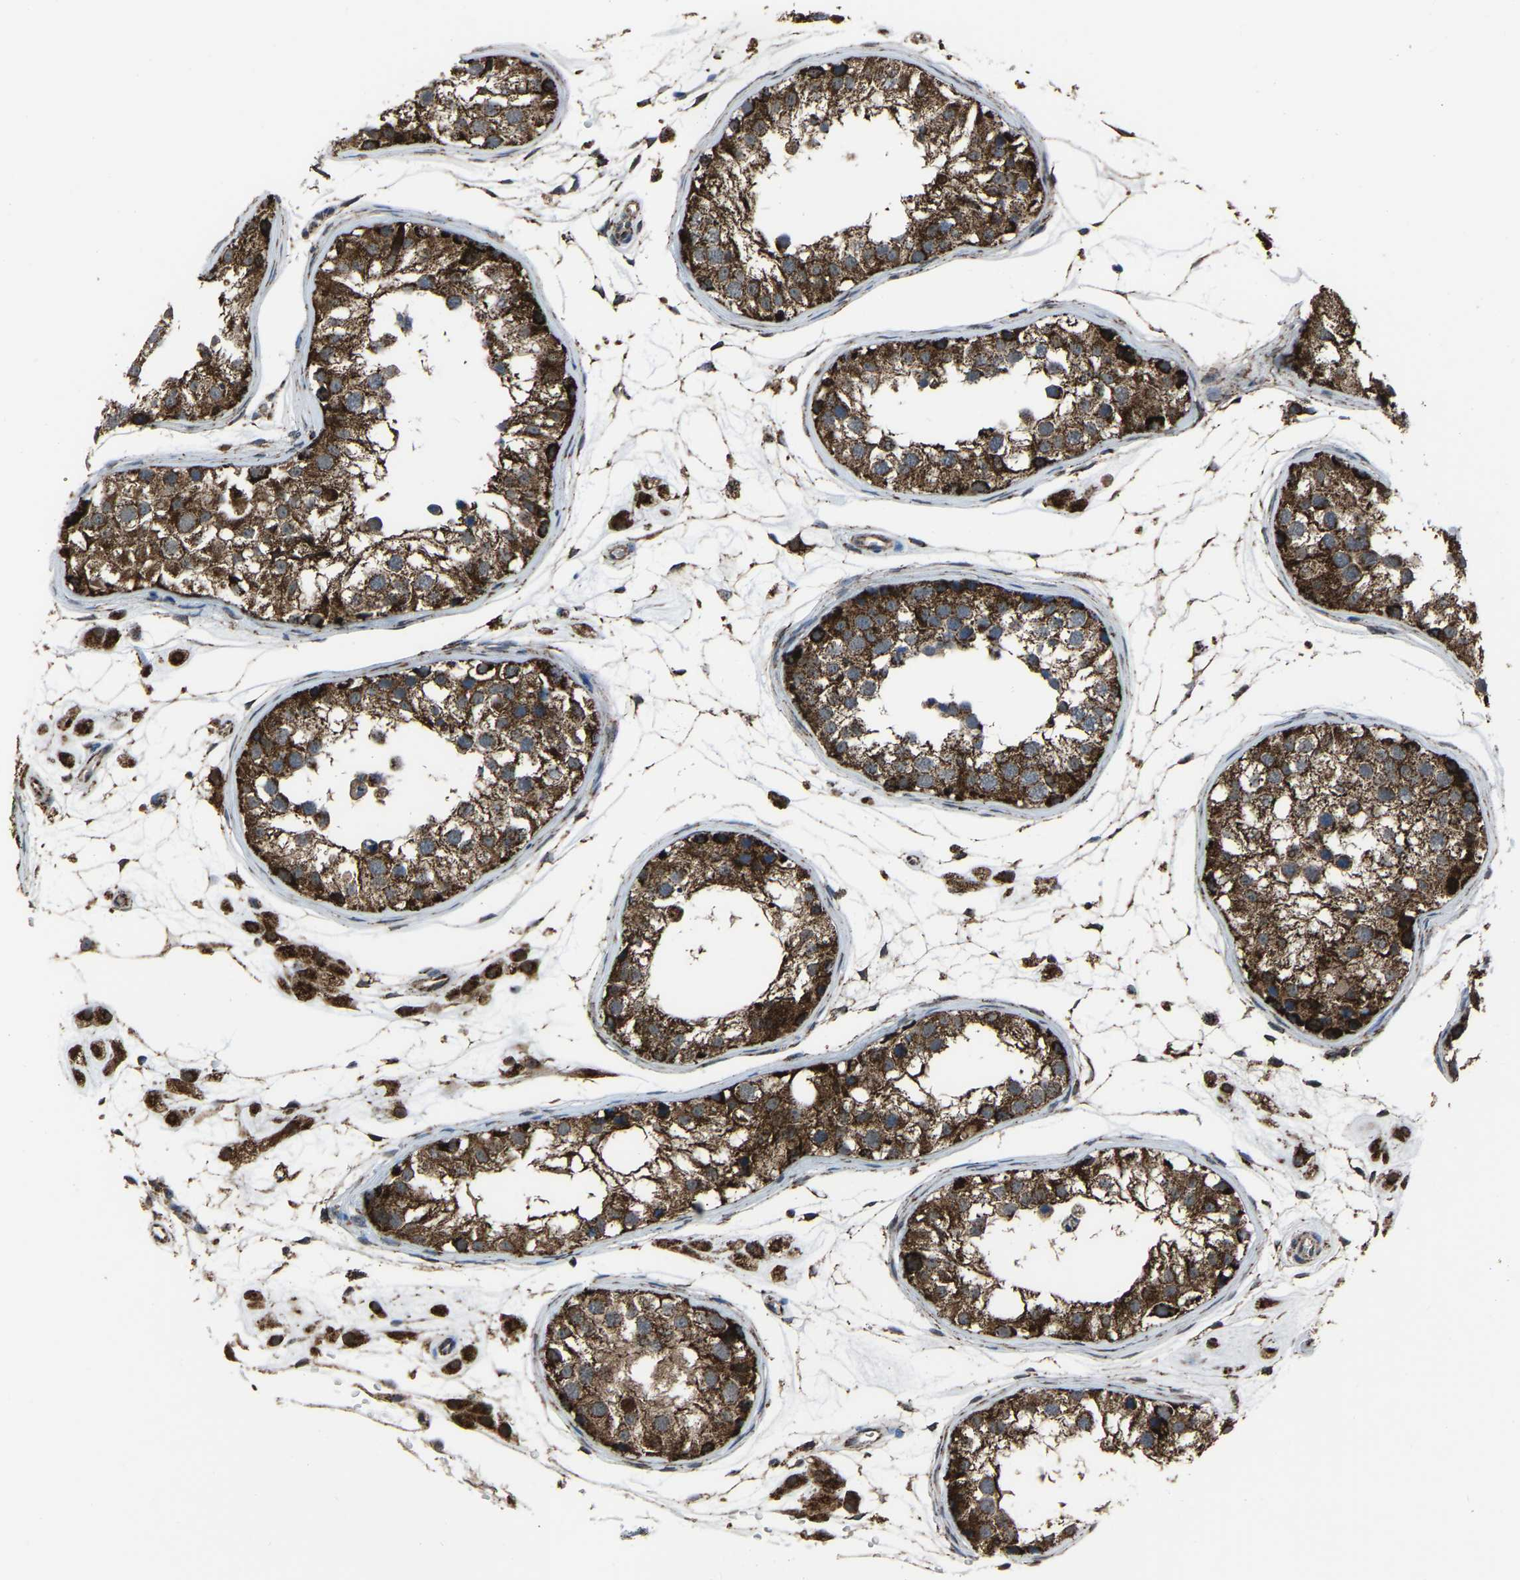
{"staining": {"intensity": "strong", "quantity": ">75%", "location": "cytoplasmic/membranous"}, "tissue": "testis", "cell_type": "Cells in seminiferous ducts", "image_type": "normal", "snomed": [{"axis": "morphology", "description": "Normal tissue, NOS"}, {"axis": "morphology", "description": "Adenocarcinoma, metastatic, NOS"}, {"axis": "topography", "description": "Testis"}], "caption": "This is a histology image of immunohistochemistry (IHC) staining of normal testis, which shows strong expression in the cytoplasmic/membranous of cells in seminiferous ducts.", "gene": "AKR1A1", "patient": {"sex": "male", "age": 26}}